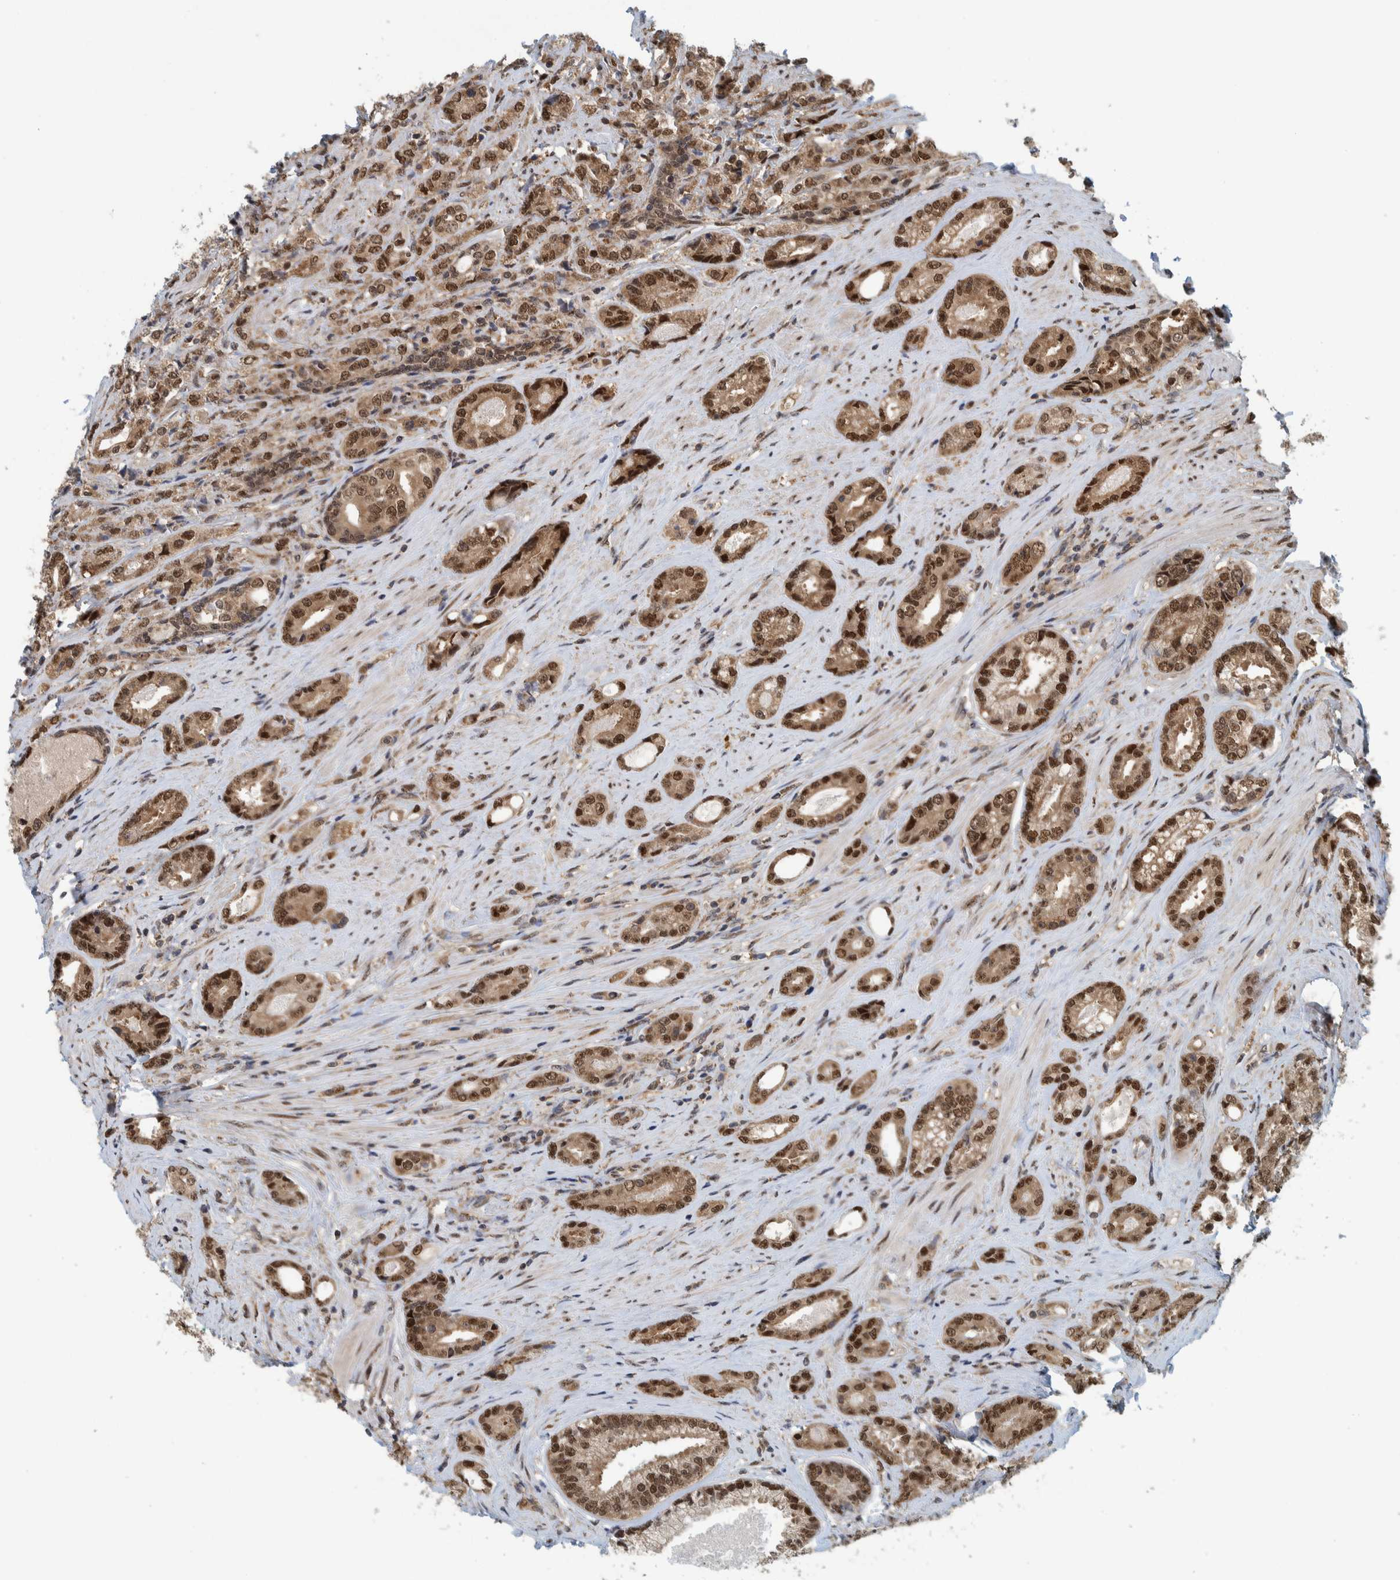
{"staining": {"intensity": "strong", "quantity": ">75%", "location": "nuclear"}, "tissue": "prostate cancer", "cell_type": "Tumor cells", "image_type": "cancer", "snomed": [{"axis": "morphology", "description": "Adenocarcinoma, High grade"}, {"axis": "topography", "description": "Prostate"}], "caption": "Immunohistochemical staining of human prostate cancer demonstrates high levels of strong nuclear positivity in about >75% of tumor cells.", "gene": "COPS3", "patient": {"sex": "male", "age": 61}}